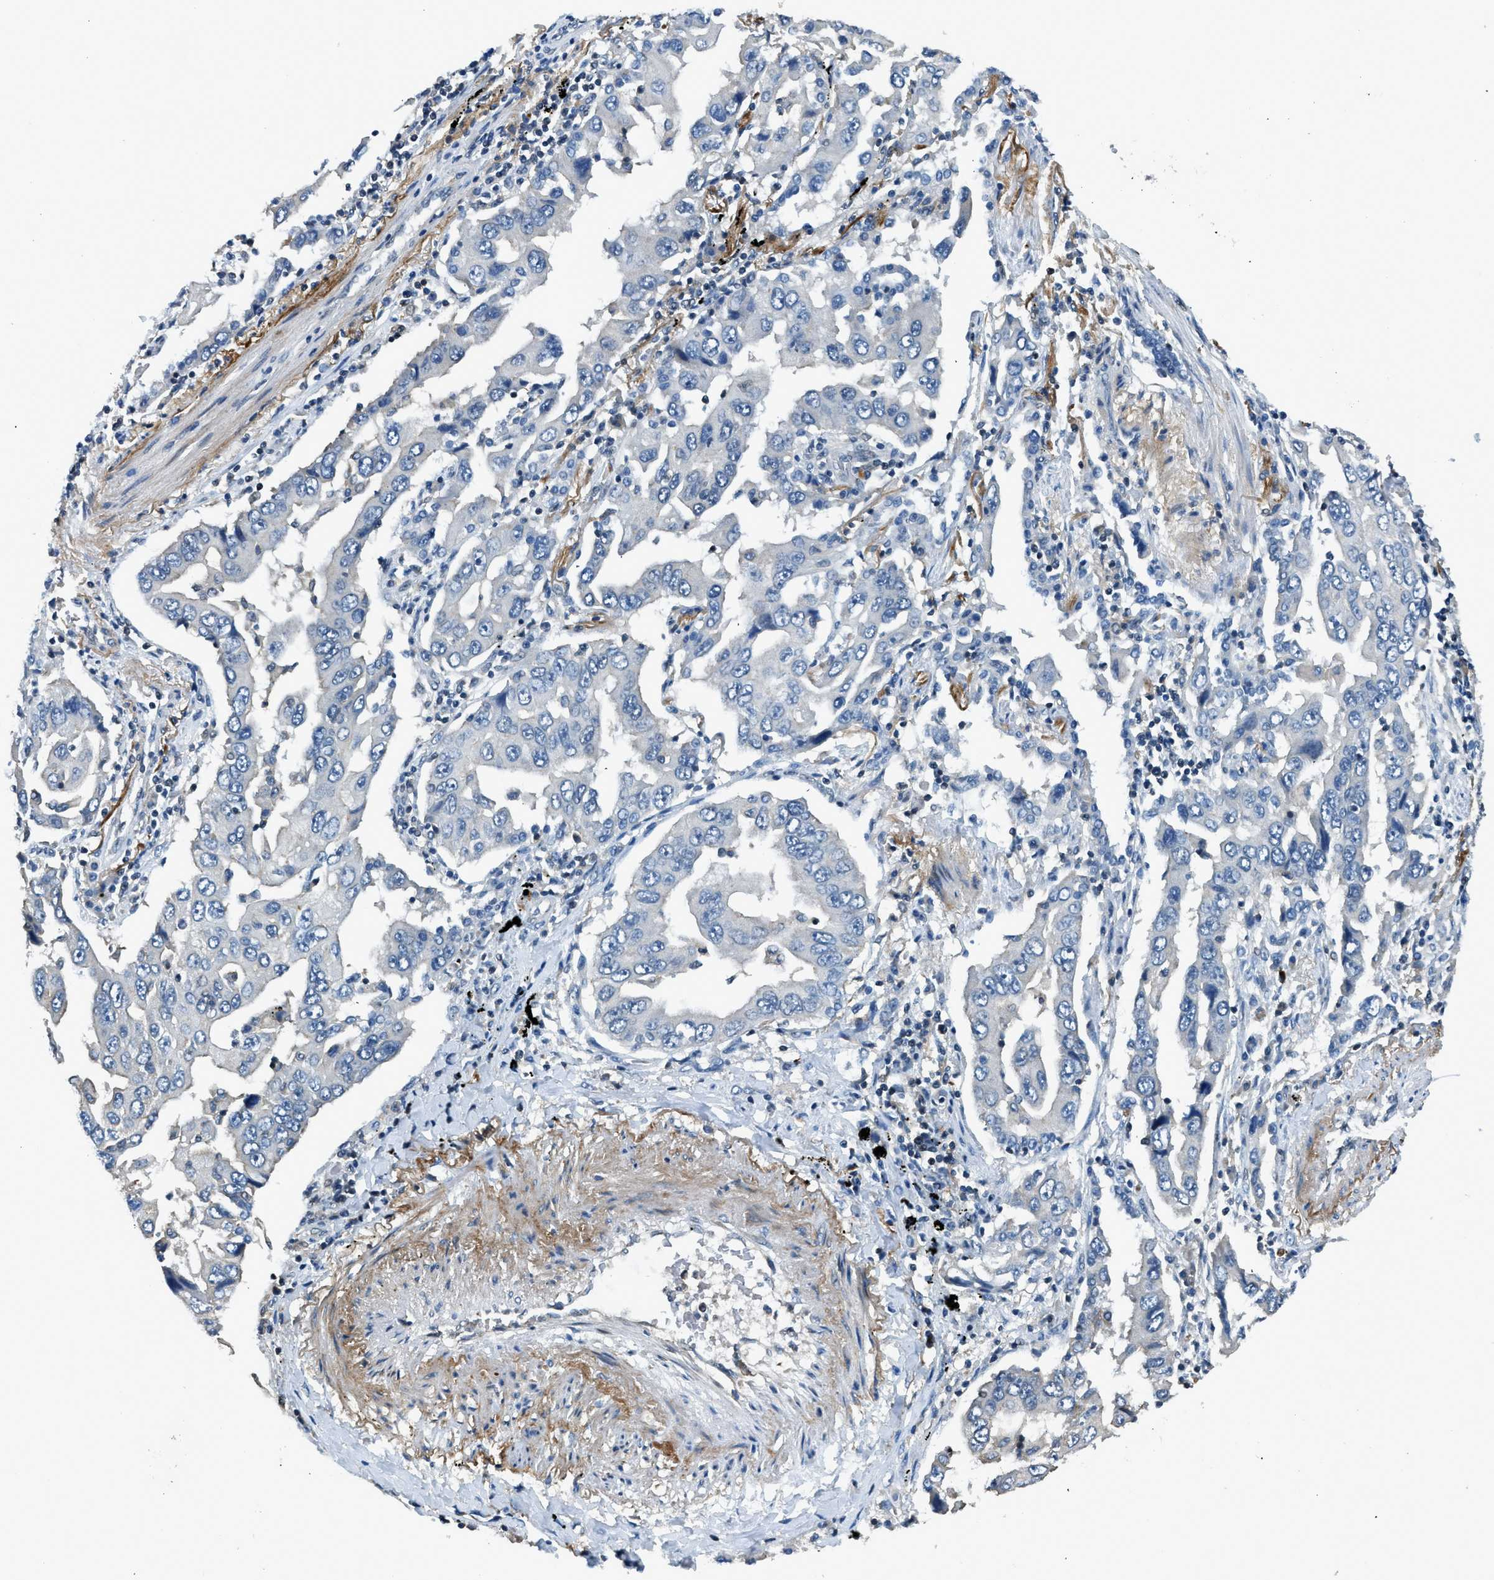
{"staining": {"intensity": "negative", "quantity": "none", "location": "none"}, "tissue": "lung cancer", "cell_type": "Tumor cells", "image_type": "cancer", "snomed": [{"axis": "morphology", "description": "Adenocarcinoma, NOS"}, {"axis": "topography", "description": "Lung"}], "caption": "Immunohistochemical staining of human lung cancer (adenocarcinoma) shows no significant staining in tumor cells.", "gene": "LMLN", "patient": {"sex": "female", "age": 65}}